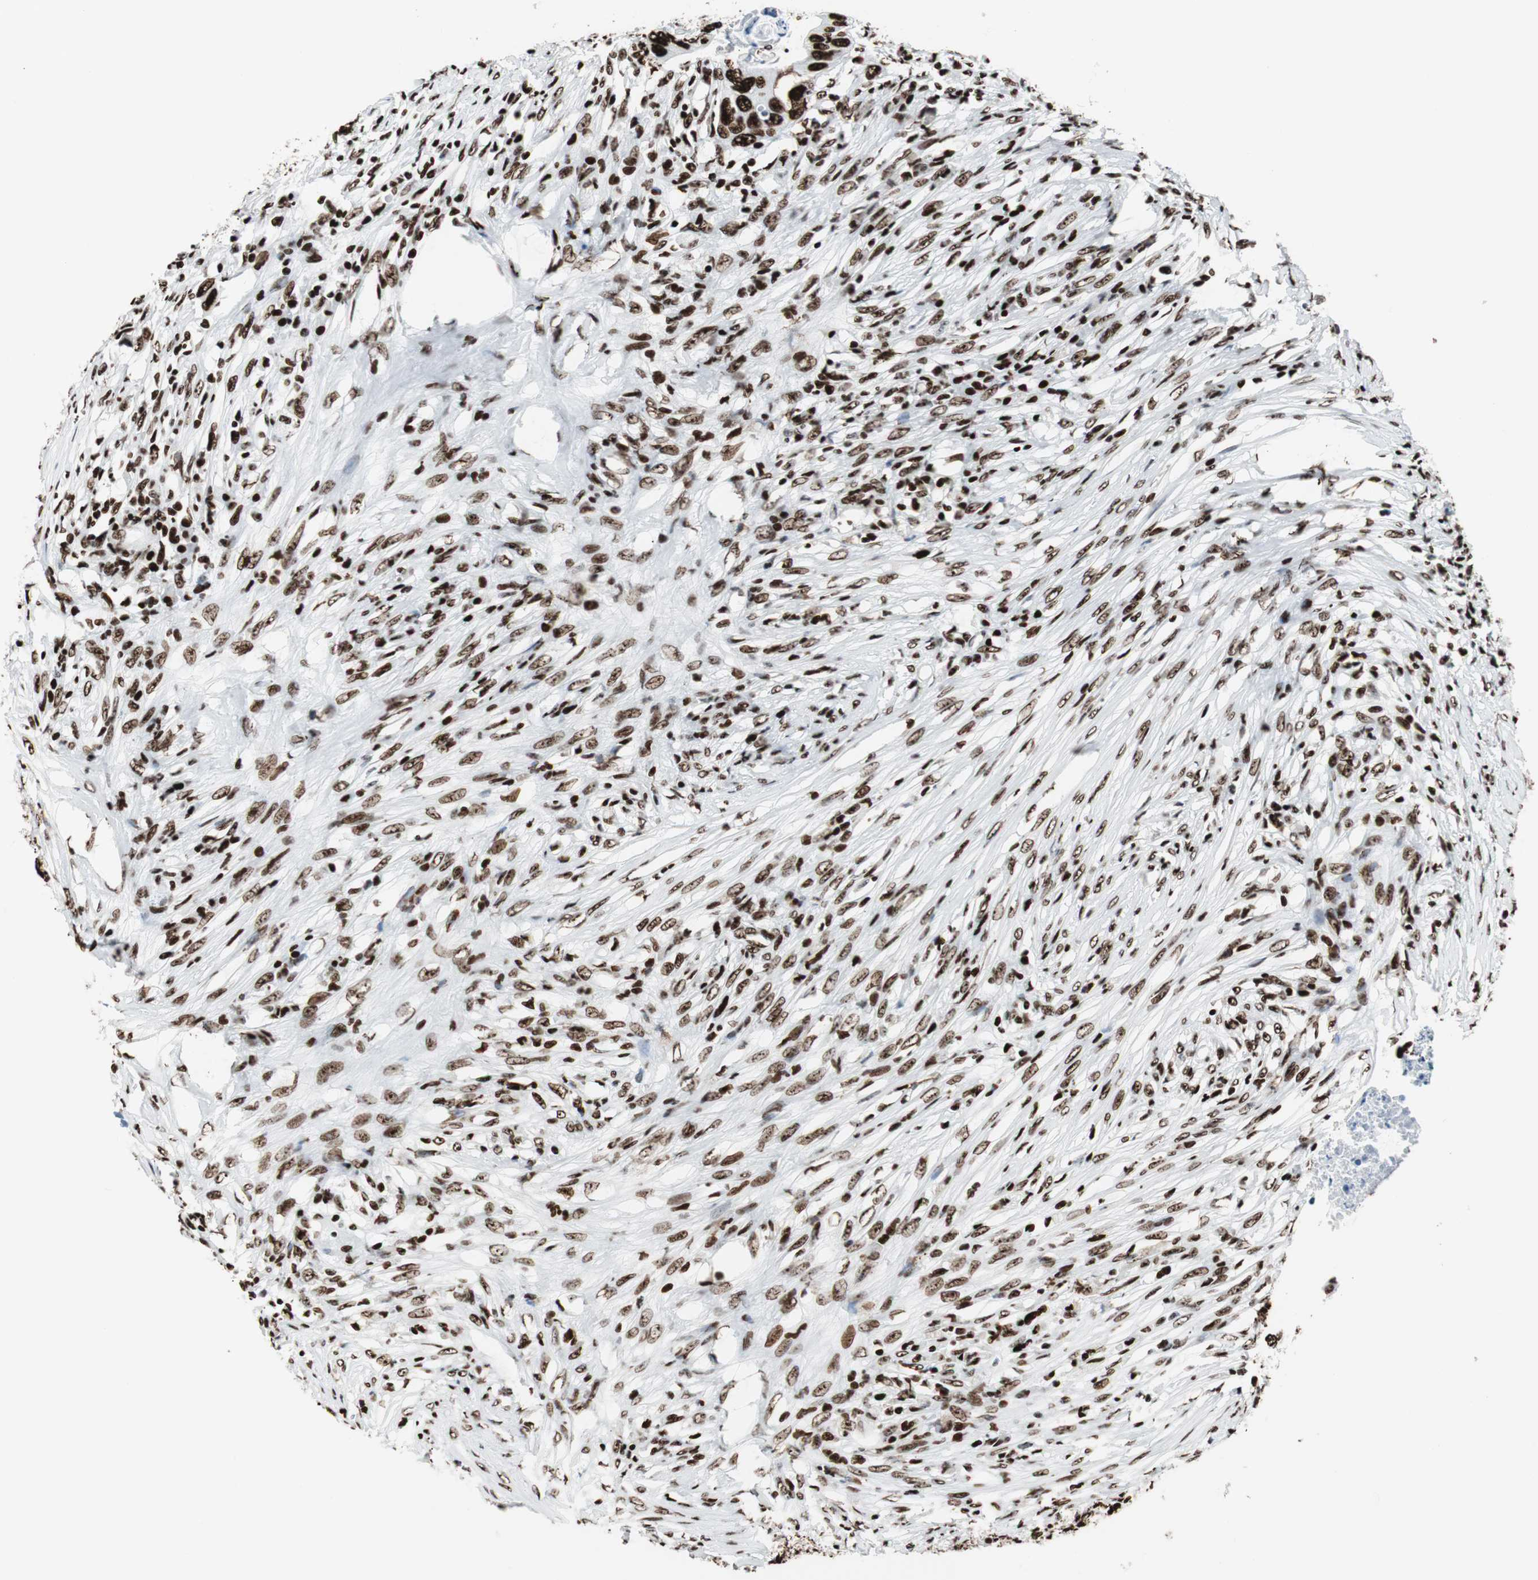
{"staining": {"intensity": "strong", "quantity": ">75%", "location": "nuclear"}, "tissue": "colorectal cancer", "cell_type": "Tumor cells", "image_type": "cancer", "snomed": [{"axis": "morphology", "description": "Adenocarcinoma, NOS"}, {"axis": "topography", "description": "Colon"}], "caption": "There is high levels of strong nuclear staining in tumor cells of colorectal cancer (adenocarcinoma), as demonstrated by immunohistochemical staining (brown color).", "gene": "NCL", "patient": {"sex": "male", "age": 71}}